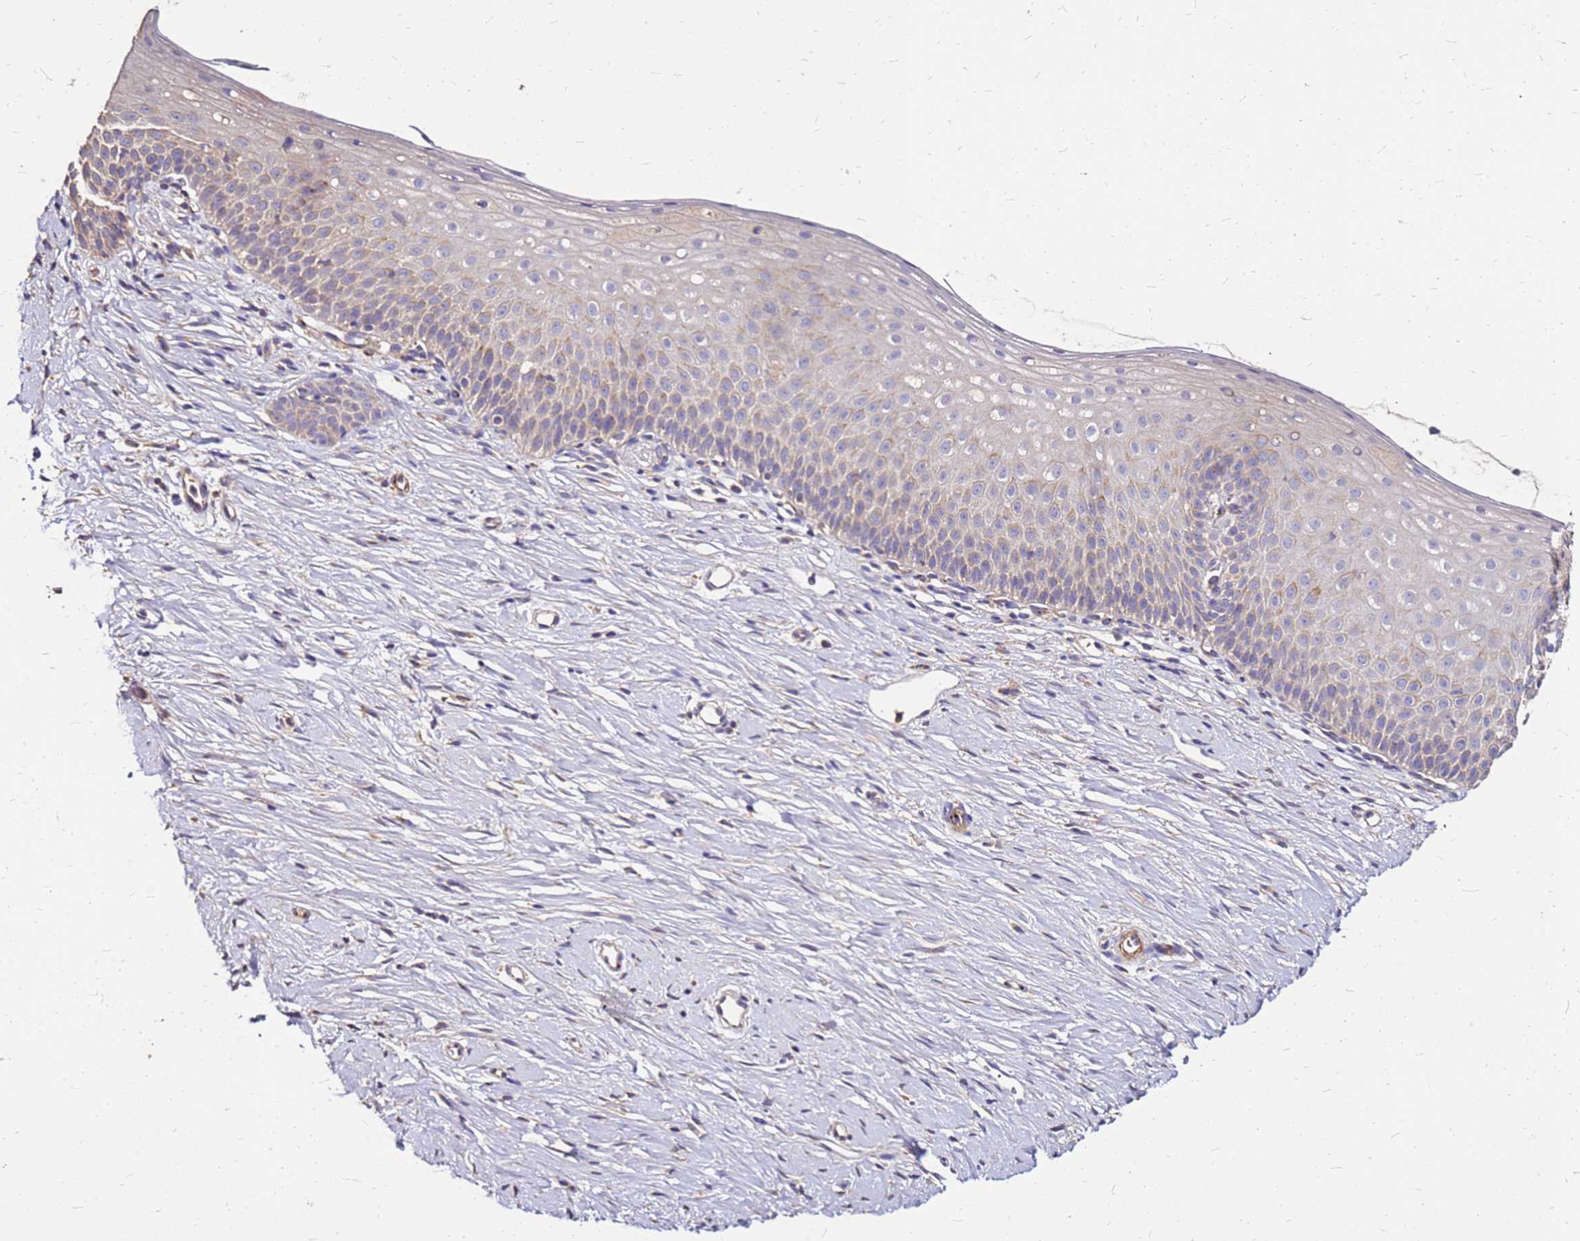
{"staining": {"intensity": "moderate", "quantity": "25%-75%", "location": "cytoplasmic/membranous"}, "tissue": "cervix", "cell_type": "Glandular cells", "image_type": "normal", "snomed": [{"axis": "morphology", "description": "Normal tissue, NOS"}, {"axis": "topography", "description": "Cervix"}], "caption": "Immunohistochemical staining of normal cervix exhibits moderate cytoplasmic/membranous protein positivity in about 25%-75% of glandular cells.", "gene": "EXD3", "patient": {"sex": "female", "age": 57}}